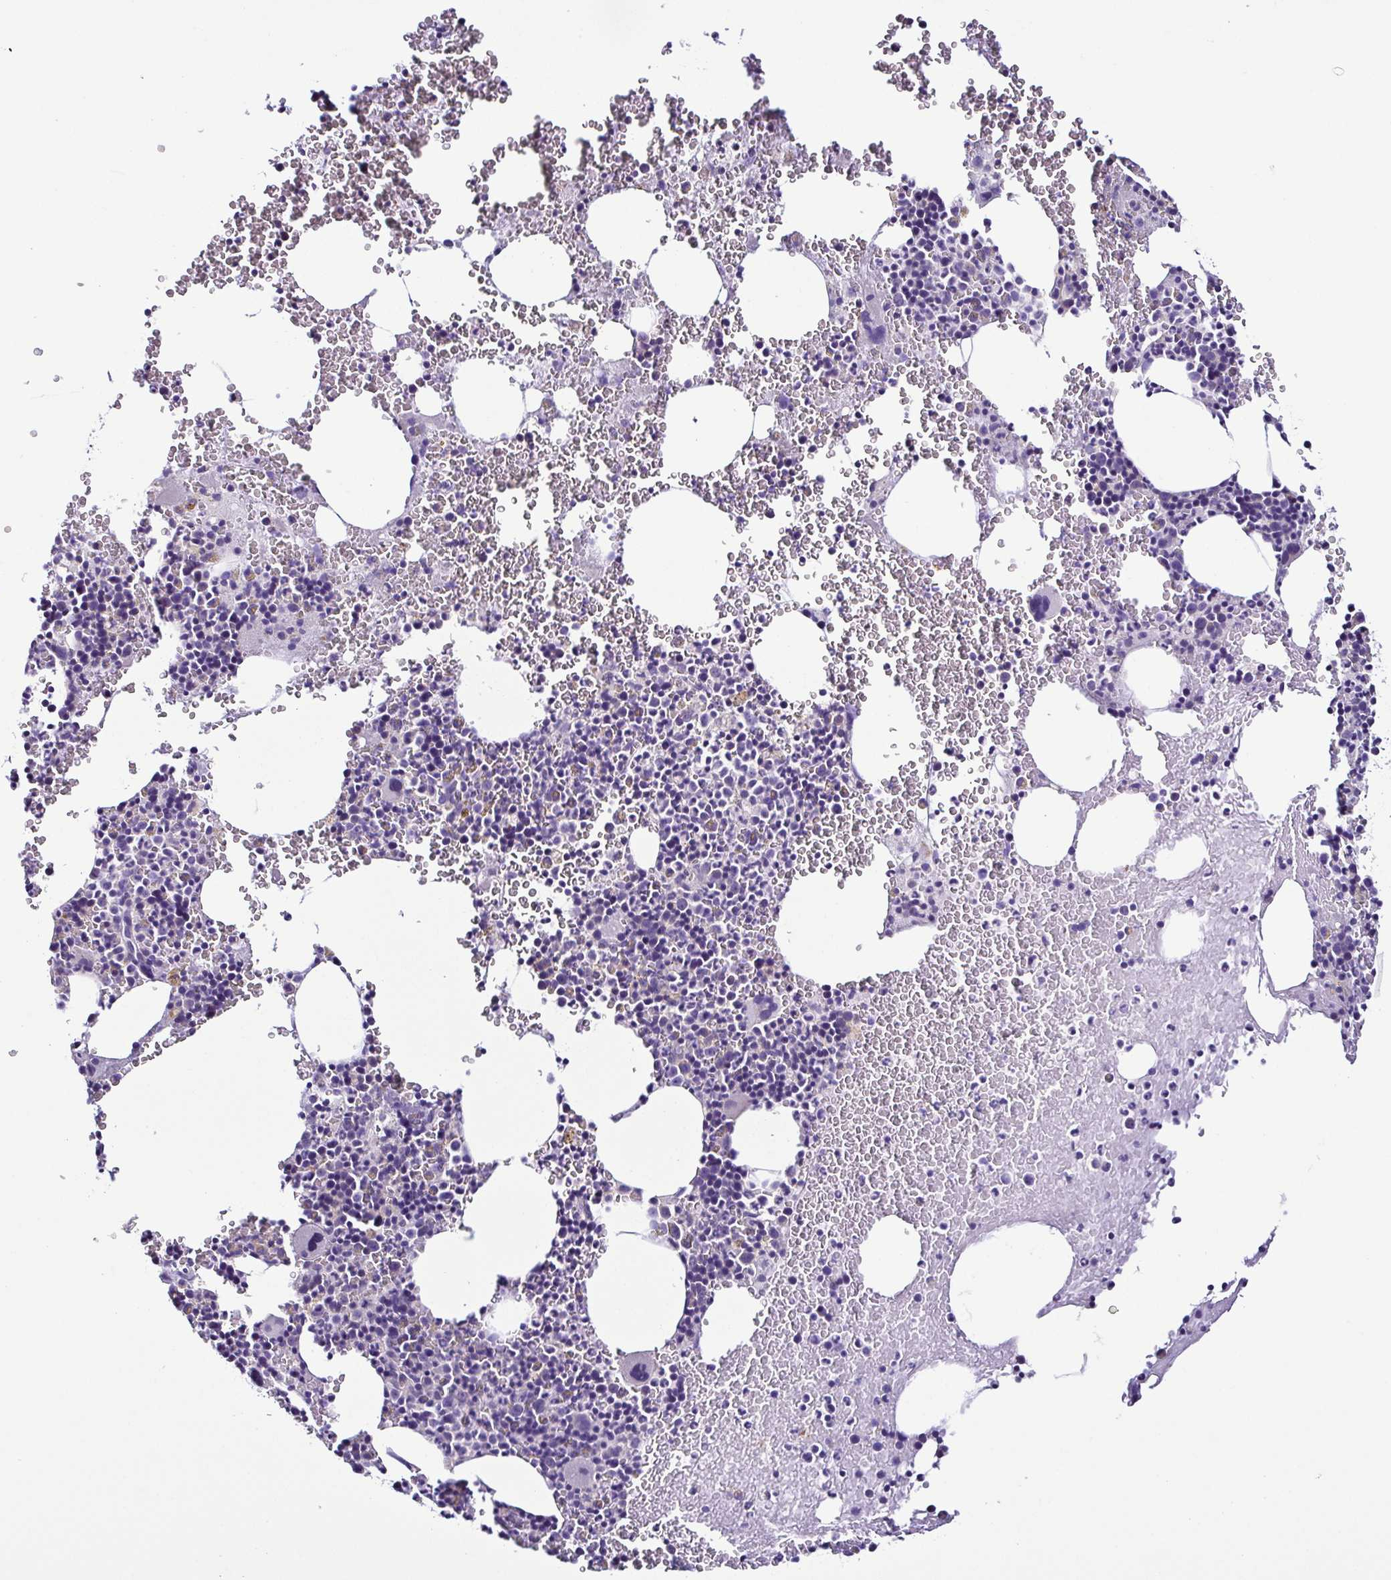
{"staining": {"intensity": "negative", "quantity": "none", "location": "none"}, "tissue": "bone marrow", "cell_type": "Hematopoietic cells", "image_type": "normal", "snomed": [{"axis": "morphology", "description": "Normal tissue, NOS"}, {"axis": "topography", "description": "Bone marrow"}], "caption": "Hematopoietic cells show no significant protein staining in unremarkable bone marrow.", "gene": "SRL", "patient": {"sex": "male", "age": 47}}